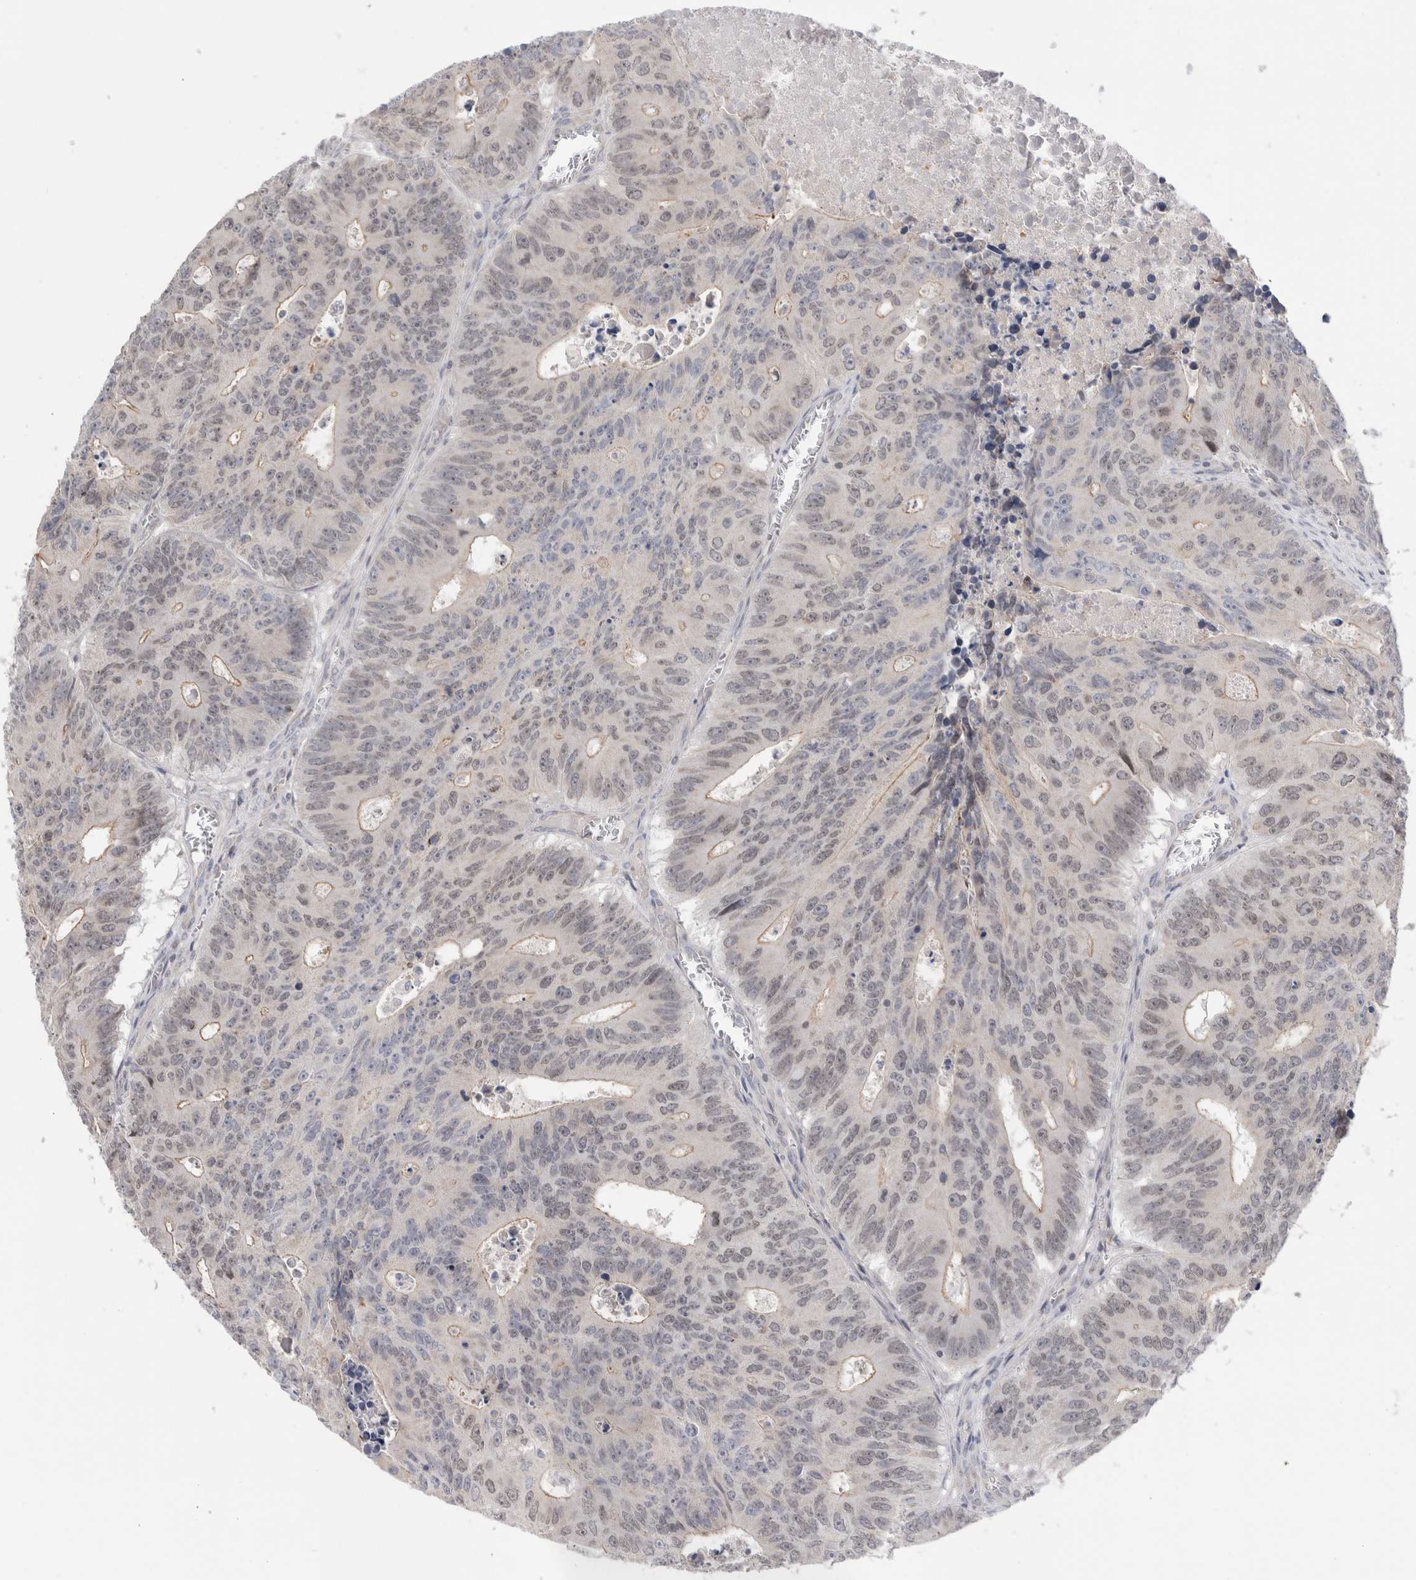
{"staining": {"intensity": "weak", "quantity": "<25%", "location": "nuclear"}, "tissue": "colorectal cancer", "cell_type": "Tumor cells", "image_type": "cancer", "snomed": [{"axis": "morphology", "description": "Adenocarcinoma, NOS"}, {"axis": "topography", "description": "Colon"}], "caption": "Tumor cells show no significant positivity in colorectal cancer. (Stains: DAB IHC with hematoxylin counter stain, Microscopy: brightfield microscopy at high magnification).", "gene": "SYTL5", "patient": {"sex": "male", "age": 87}}